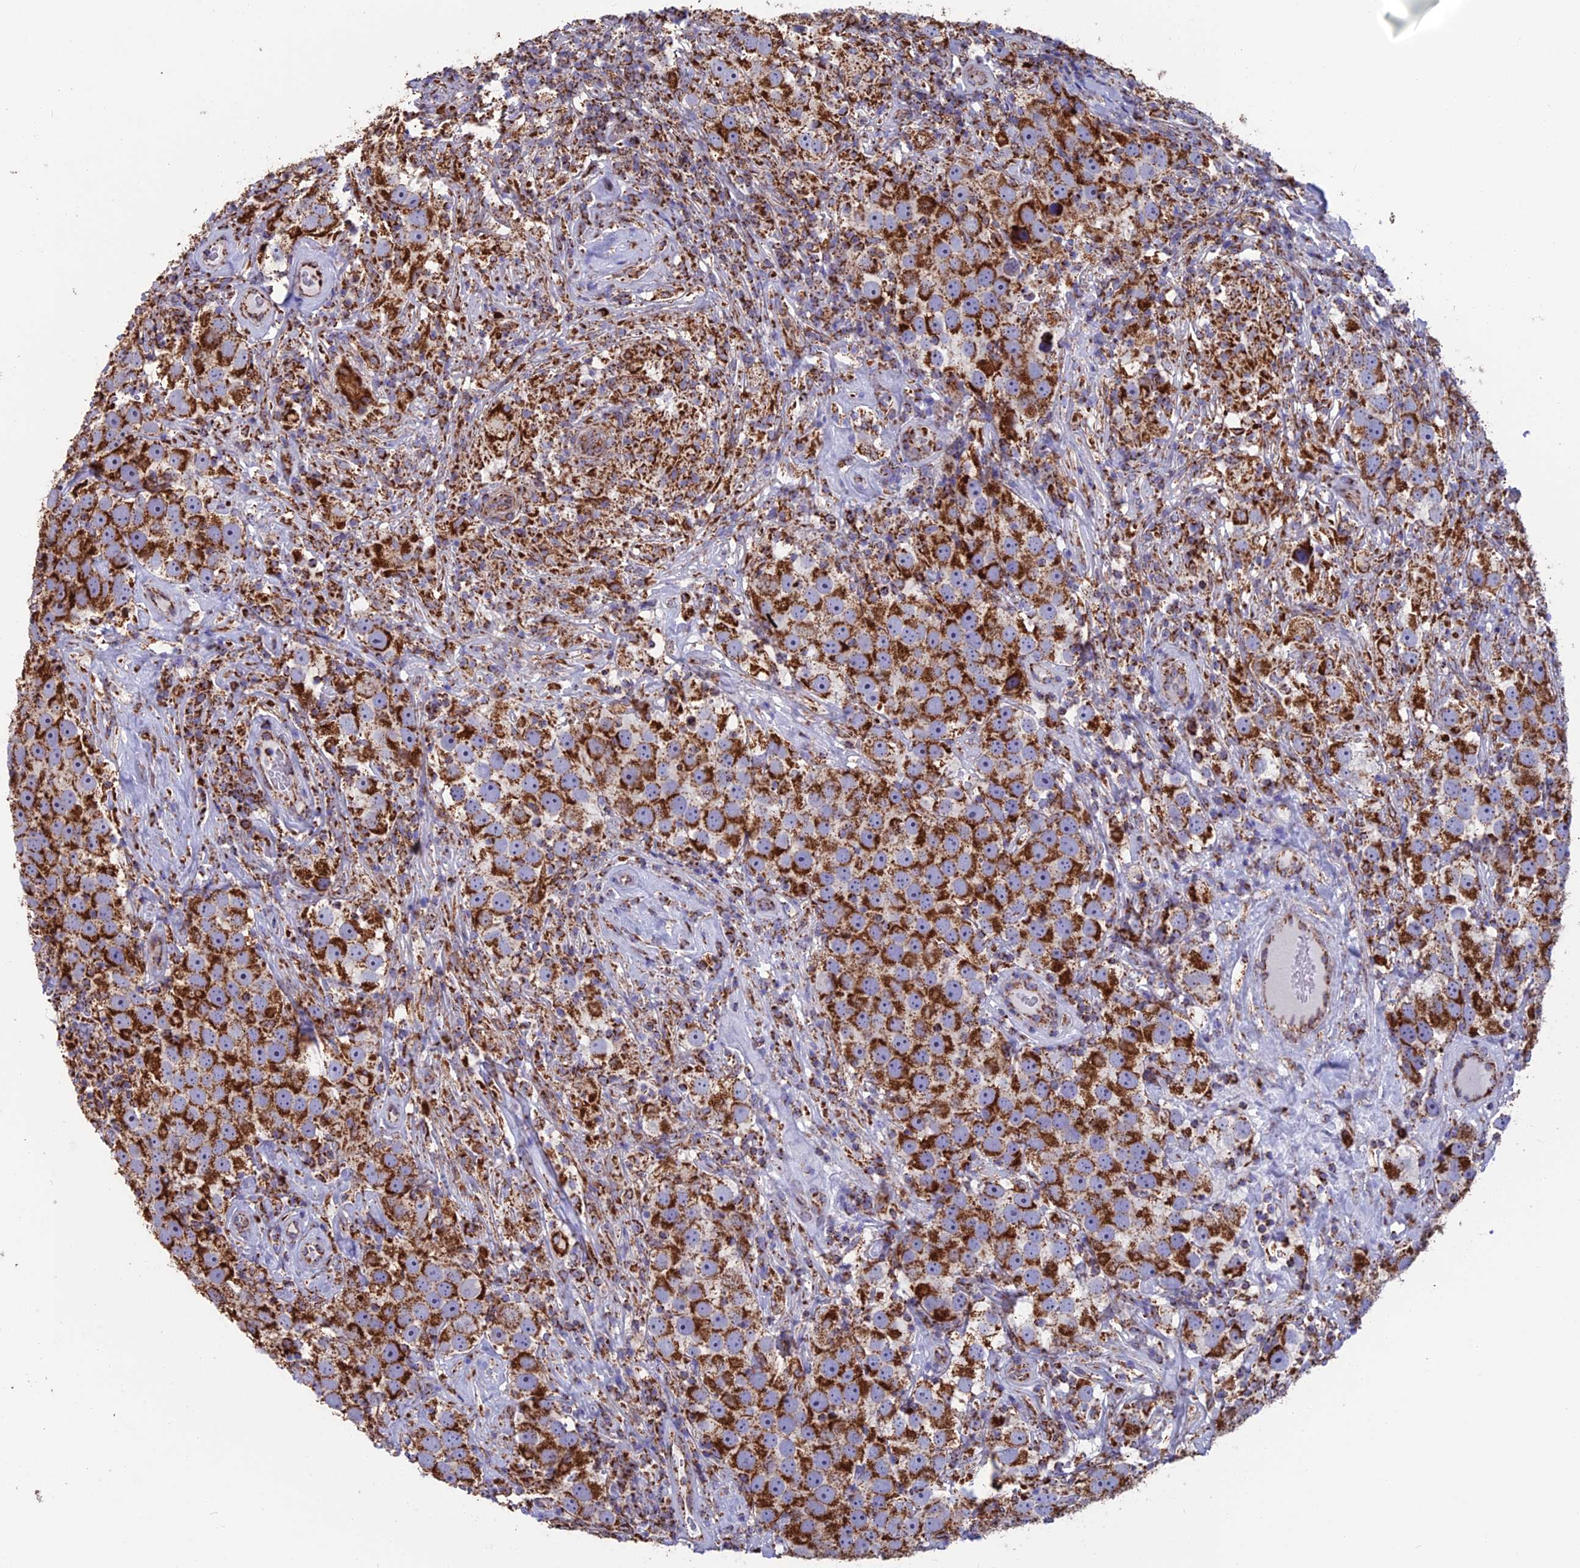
{"staining": {"intensity": "strong", "quantity": ">75%", "location": "cytoplasmic/membranous"}, "tissue": "testis cancer", "cell_type": "Tumor cells", "image_type": "cancer", "snomed": [{"axis": "morphology", "description": "Seminoma, NOS"}, {"axis": "topography", "description": "Testis"}], "caption": "A histopathology image of human testis seminoma stained for a protein shows strong cytoplasmic/membranous brown staining in tumor cells. (DAB (3,3'-diaminobenzidine) IHC, brown staining for protein, blue staining for nuclei).", "gene": "CS", "patient": {"sex": "male", "age": 49}}